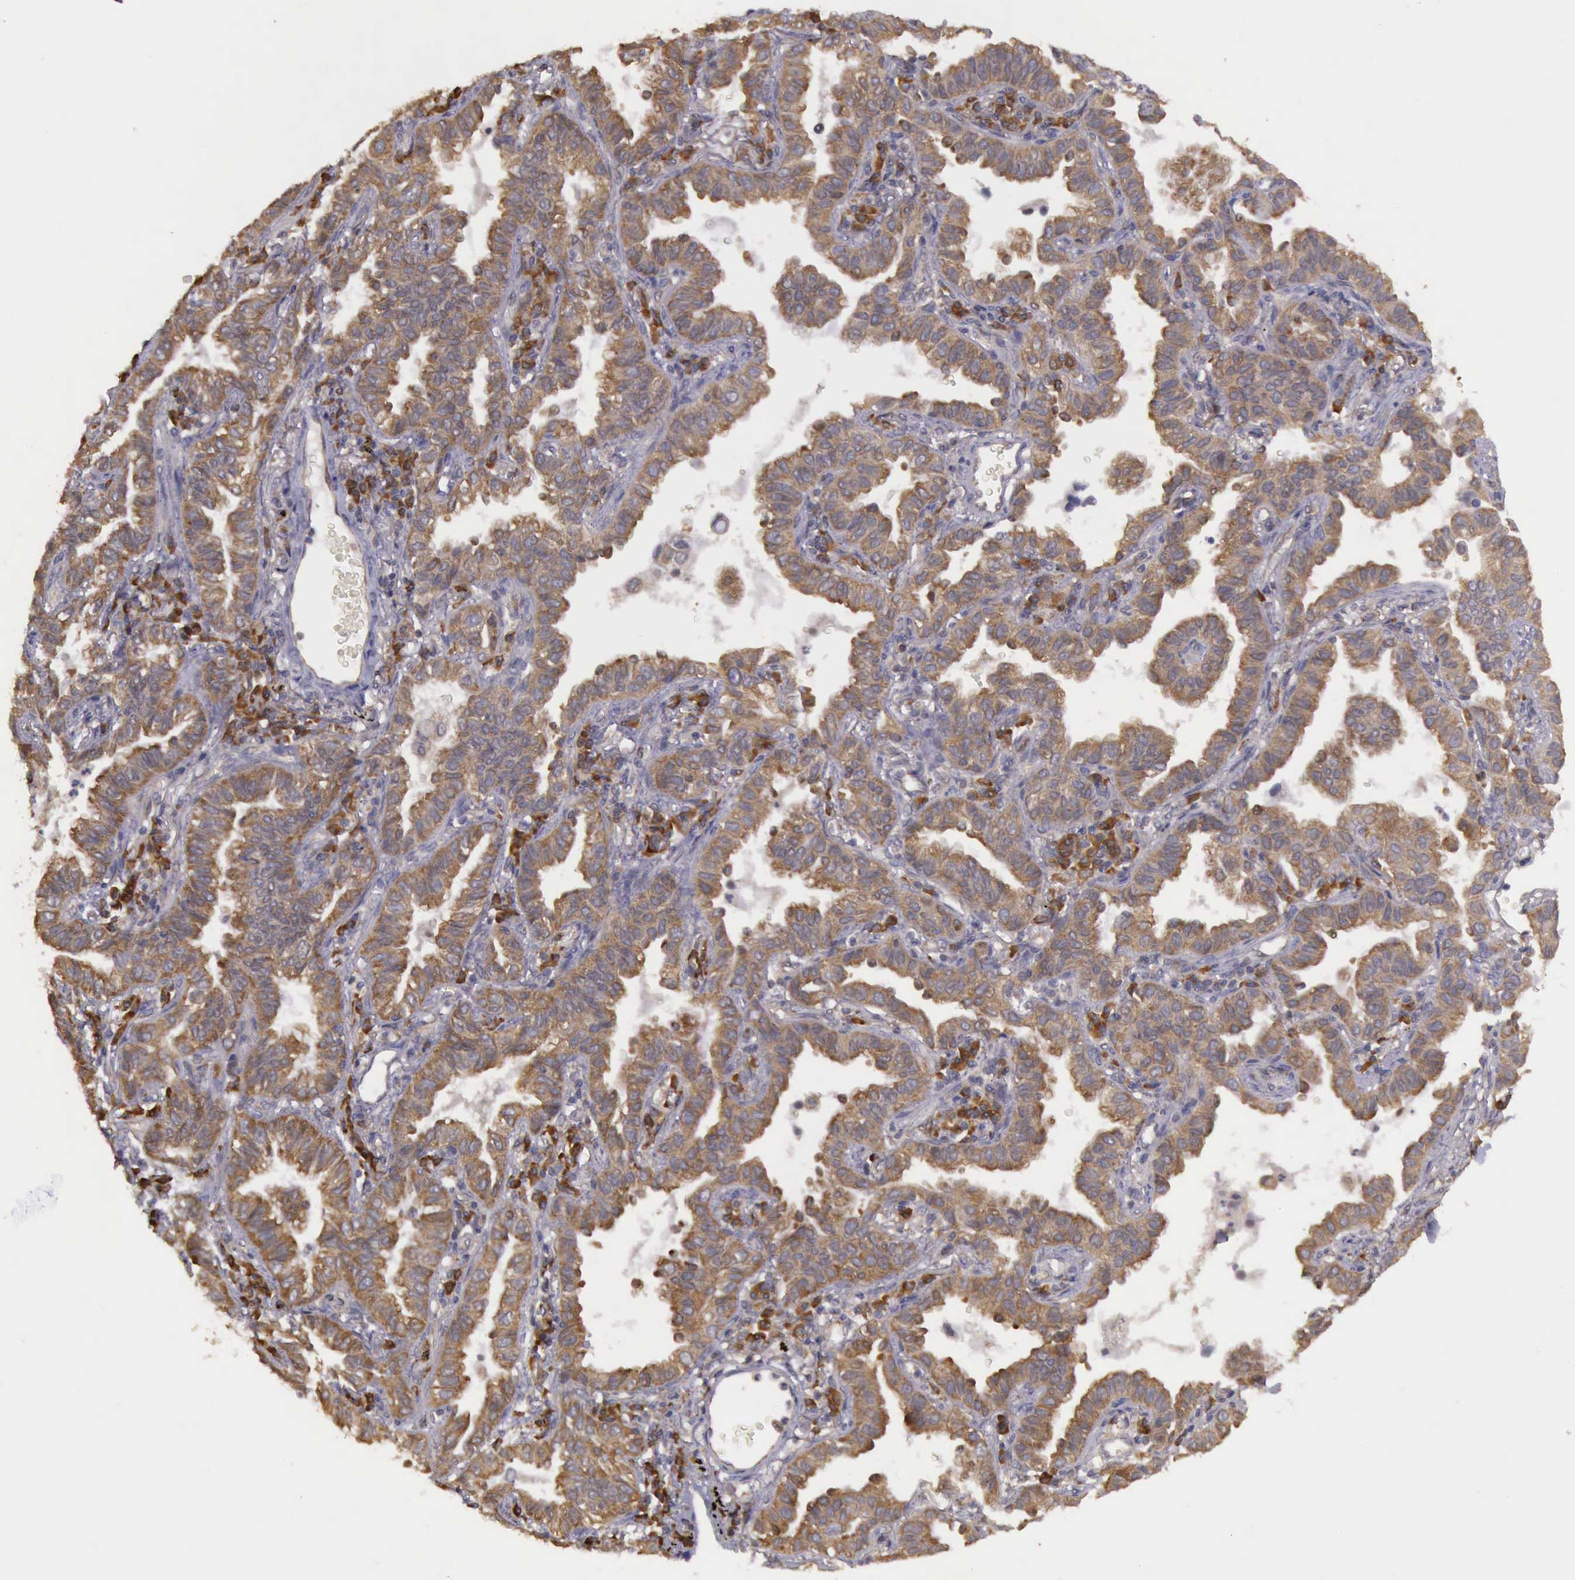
{"staining": {"intensity": "moderate", "quantity": ">75%", "location": "cytoplasmic/membranous"}, "tissue": "lung cancer", "cell_type": "Tumor cells", "image_type": "cancer", "snomed": [{"axis": "morphology", "description": "Adenocarcinoma, NOS"}, {"axis": "topography", "description": "Lung"}], "caption": "IHC photomicrograph of neoplastic tissue: lung cancer stained using immunohistochemistry exhibits medium levels of moderate protein expression localized specifically in the cytoplasmic/membranous of tumor cells, appearing as a cytoplasmic/membranous brown color.", "gene": "EIF5", "patient": {"sex": "female", "age": 50}}